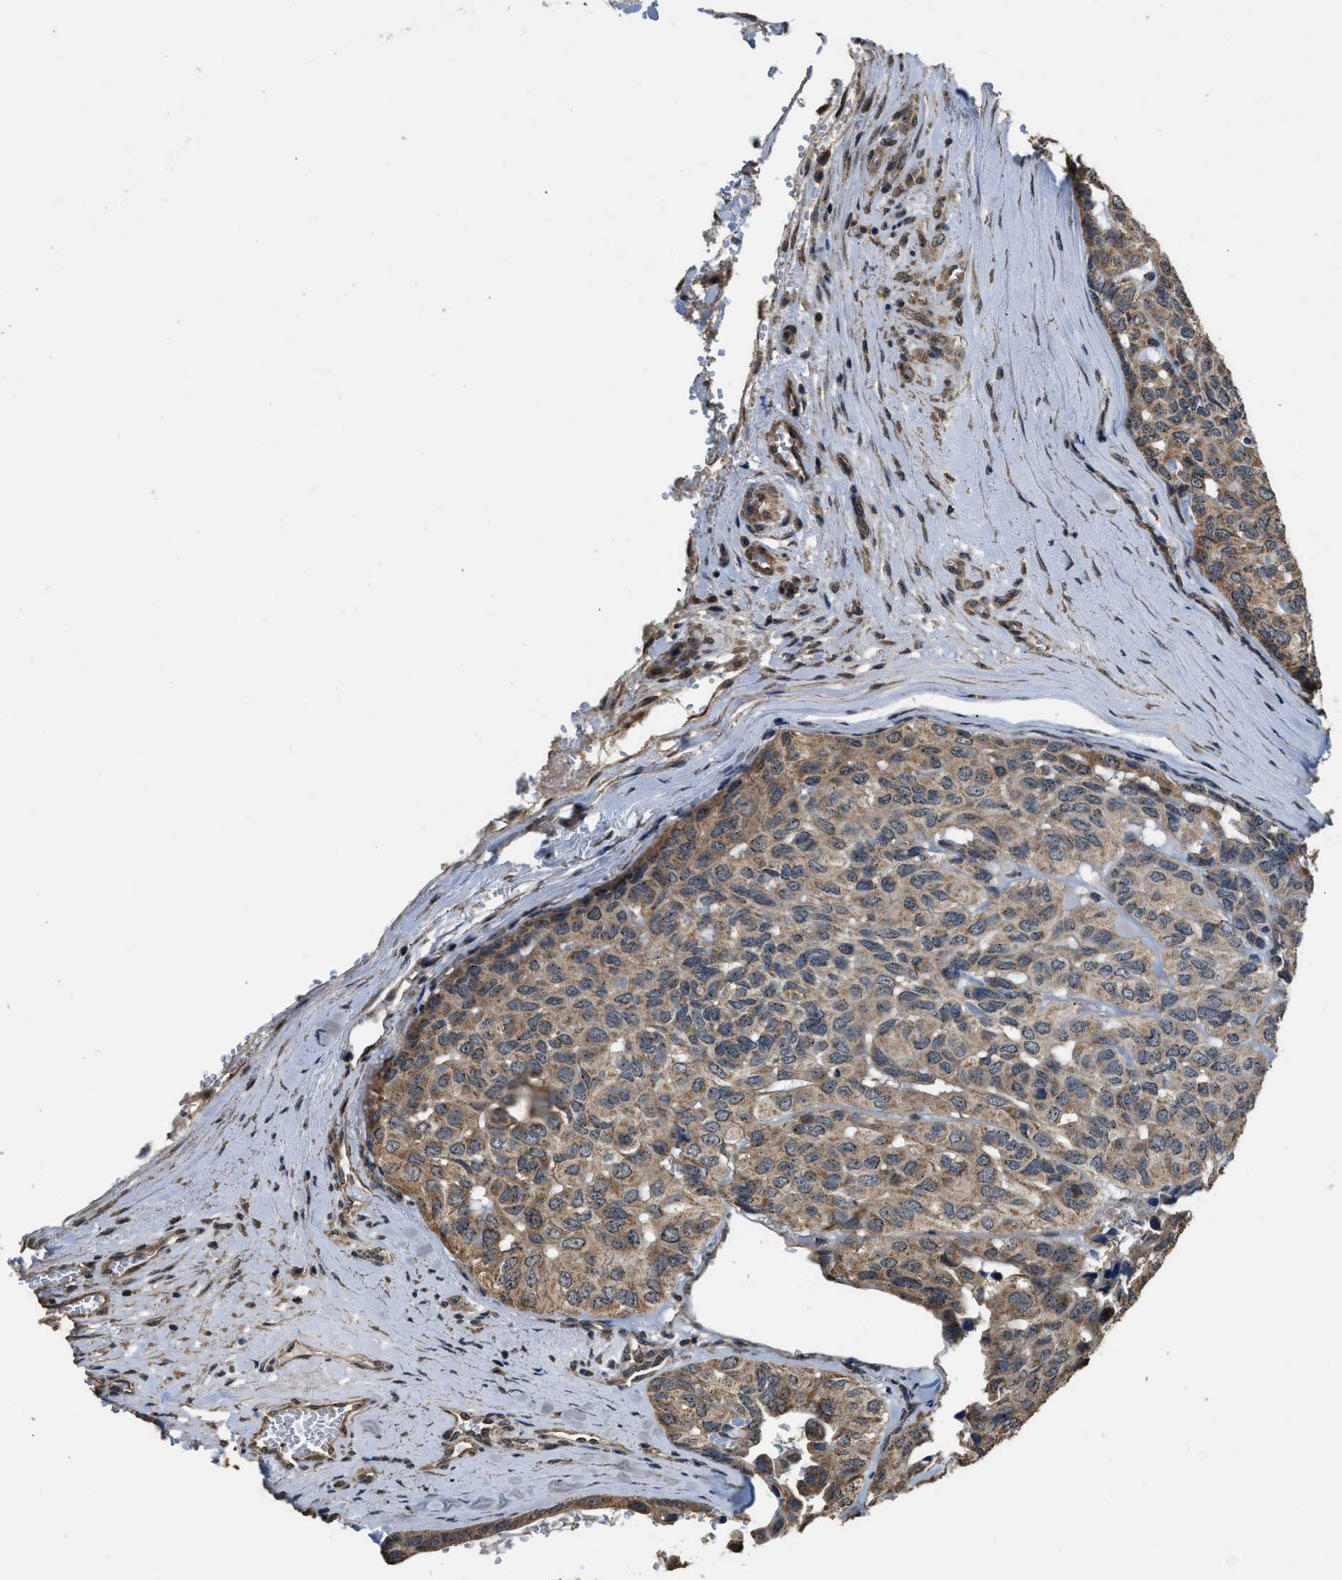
{"staining": {"intensity": "moderate", "quantity": ">75%", "location": "cytoplasmic/membranous"}, "tissue": "head and neck cancer", "cell_type": "Tumor cells", "image_type": "cancer", "snomed": [{"axis": "morphology", "description": "Adenocarcinoma, NOS"}, {"axis": "topography", "description": "Salivary gland, NOS"}, {"axis": "topography", "description": "Head-Neck"}], "caption": "Immunohistochemical staining of human head and neck cancer shows moderate cytoplasmic/membranous protein positivity in about >75% of tumor cells. (Stains: DAB (3,3'-diaminobenzidine) in brown, nuclei in blue, Microscopy: brightfield microscopy at high magnification).", "gene": "DENND6B", "patient": {"sex": "female", "age": 76}}